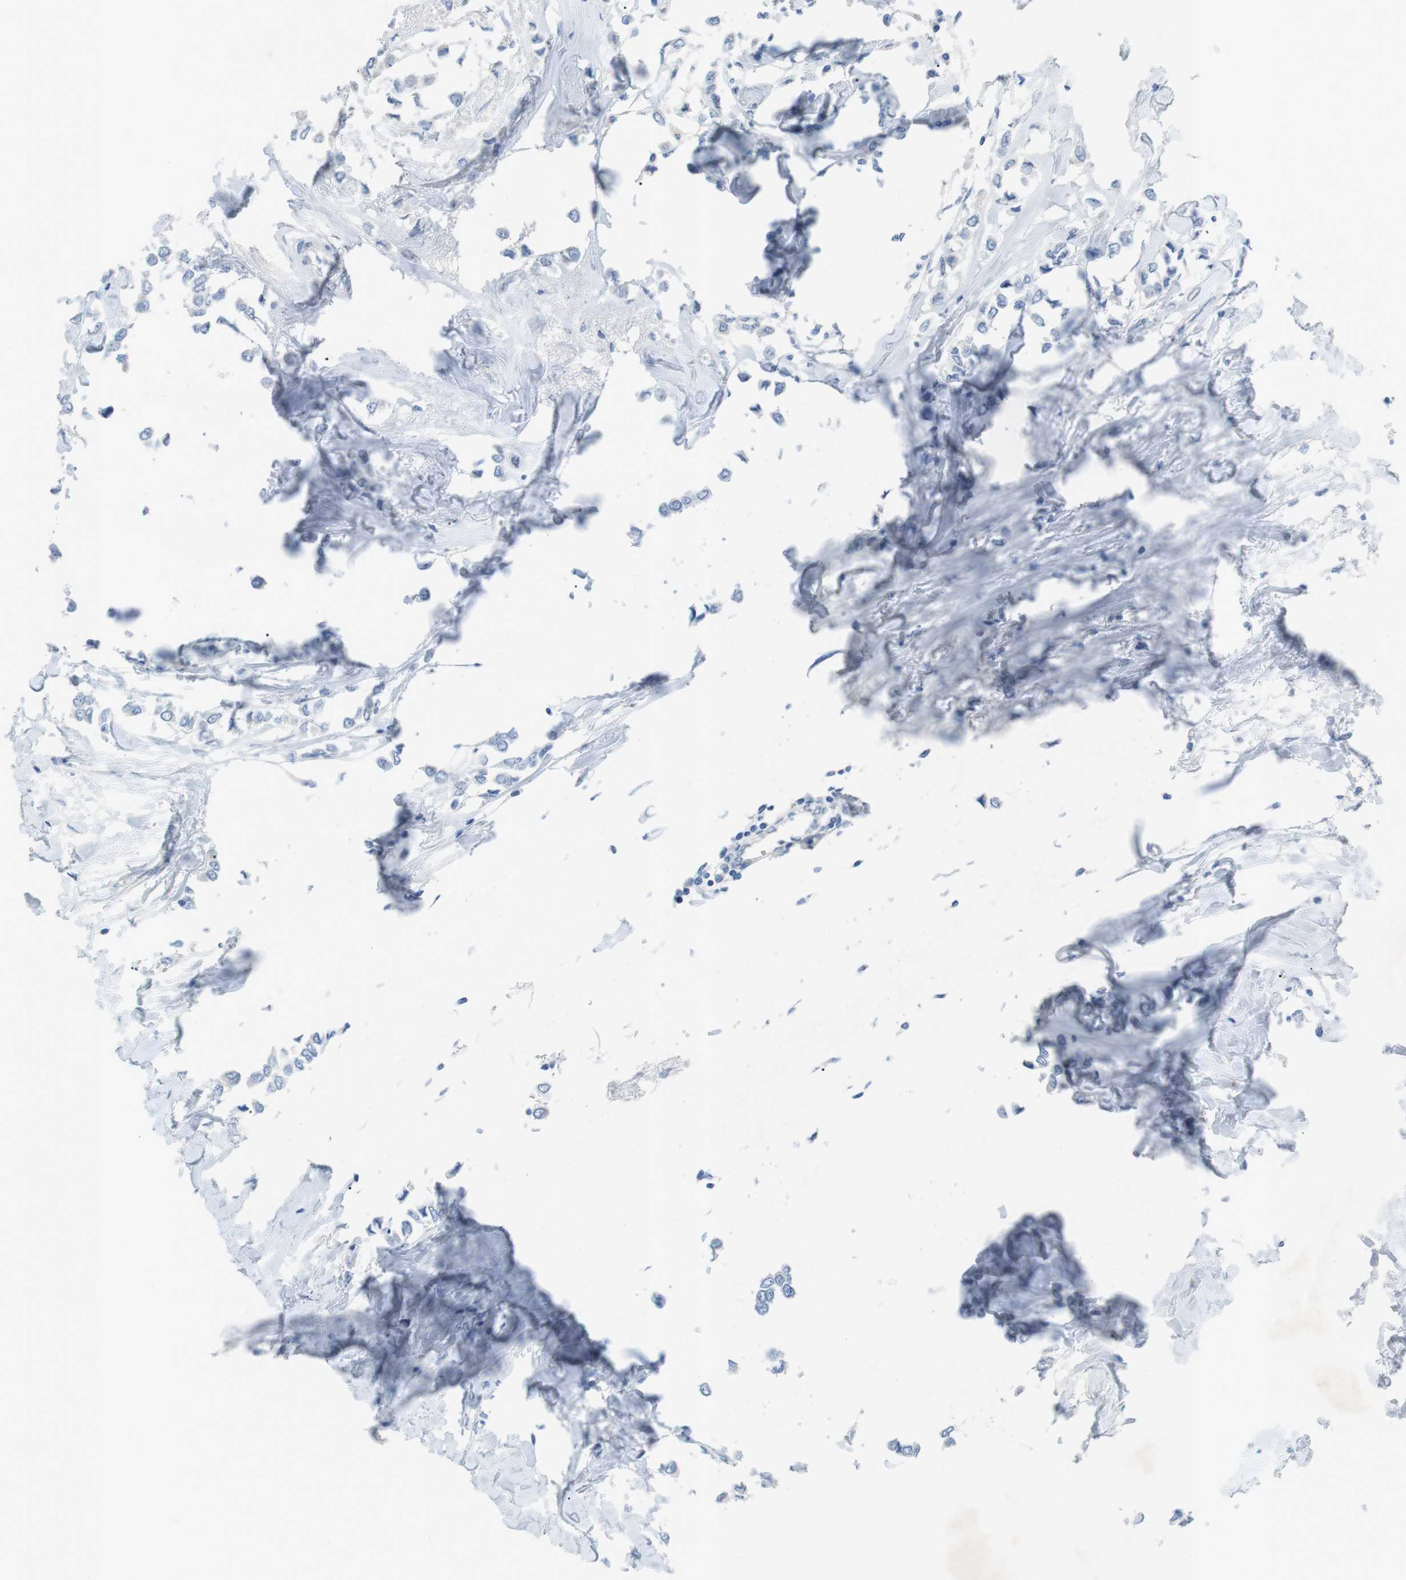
{"staining": {"intensity": "negative", "quantity": "none", "location": "none"}, "tissue": "breast cancer", "cell_type": "Tumor cells", "image_type": "cancer", "snomed": [{"axis": "morphology", "description": "Lobular carcinoma"}, {"axis": "topography", "description": "Breast"}], "caption": "Protein analysis of breast cancer (lobular carcinoma) demonstrates no significant positivity in tumor cells. (Brightfield microscopy of DAB IHC at high magnification).", "gene": "SALL4", "patient": {"sex": "female", "age": 51}}